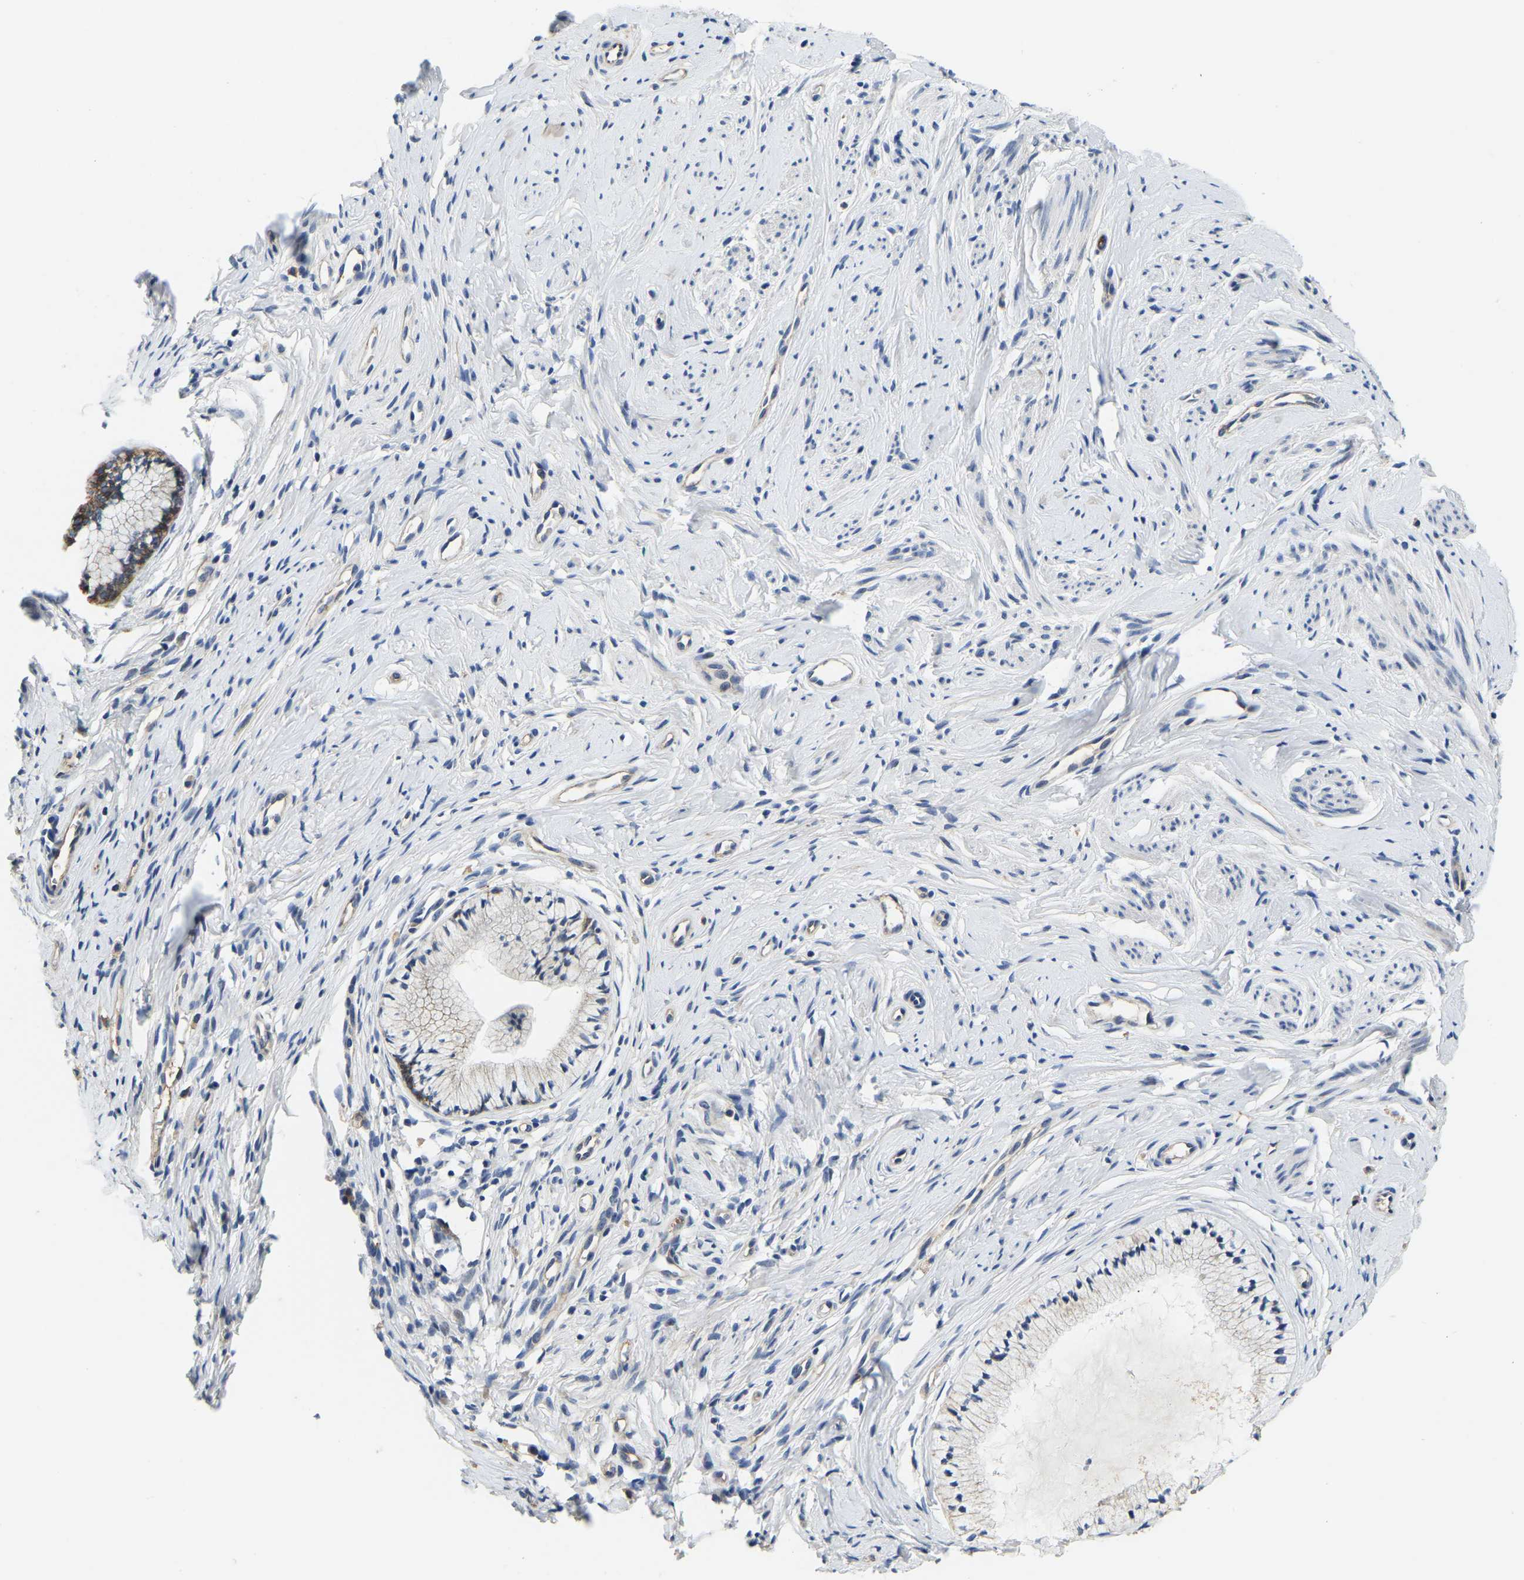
{"staining": {"intensity": "moderate", "quantity": "<25%", "location": "cytoplasmic/membranous"}, "tissue": "cervix", "cell_type": "Glandular cells", "image_type": "normal", "snomed": [{"axis": "morphology", "description": "Normal tissue, NOS"}, {"axis": "topography", "description": "Cervix"}], "caption": "An immunohistochemistry photomicrograph of unremarkable tissue is shown. Protein staining in brown shows moderate cytoplasmic/membranous positivity in cervix within glandular cells. The protein is stained brown, and the nuclei are stained in blue (DAB IHC with brightfield microscopy, high magnification).", "gene": "ITGA2", "patient": {"sex": "female", "age": 77}}